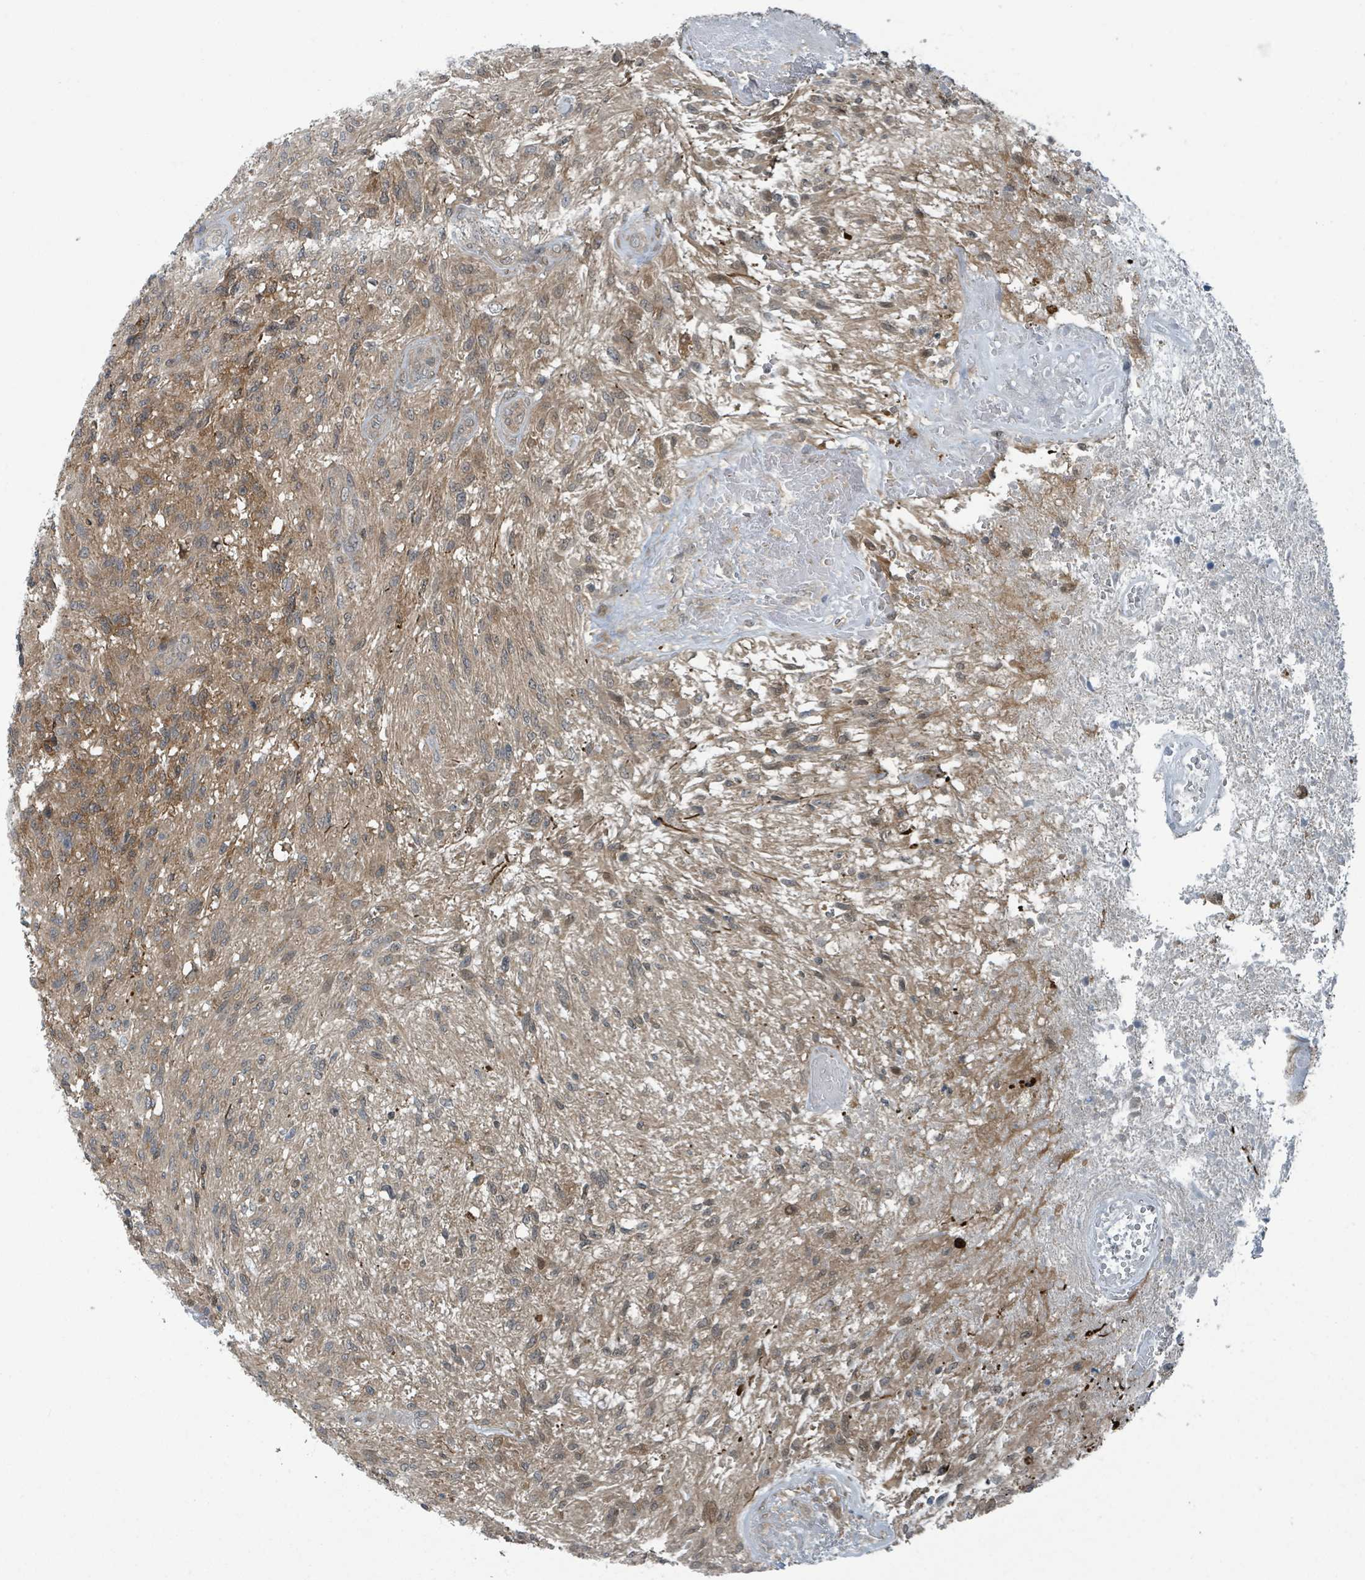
{"staining": {"intensity": "moderate", "quantity": "<25%", "location": "cytoplasmic/membranous"}, "tissue": "glioma", "cell_type": "Tumor cells", "image_type": "cancer", "snomed": [{"axis": "morphology", "description": "Glioma, malignant, High grade"}, {"axis": "topography", "description": "Brain"}], "caption": "This is an image of IHC staining of malignant glioma (high-grade), which shows moderate staining in the cytoplasmic/membranous of tumor cells.", "gene": "GOLGA7", "patient": {"sex": "male", "age": 56}}